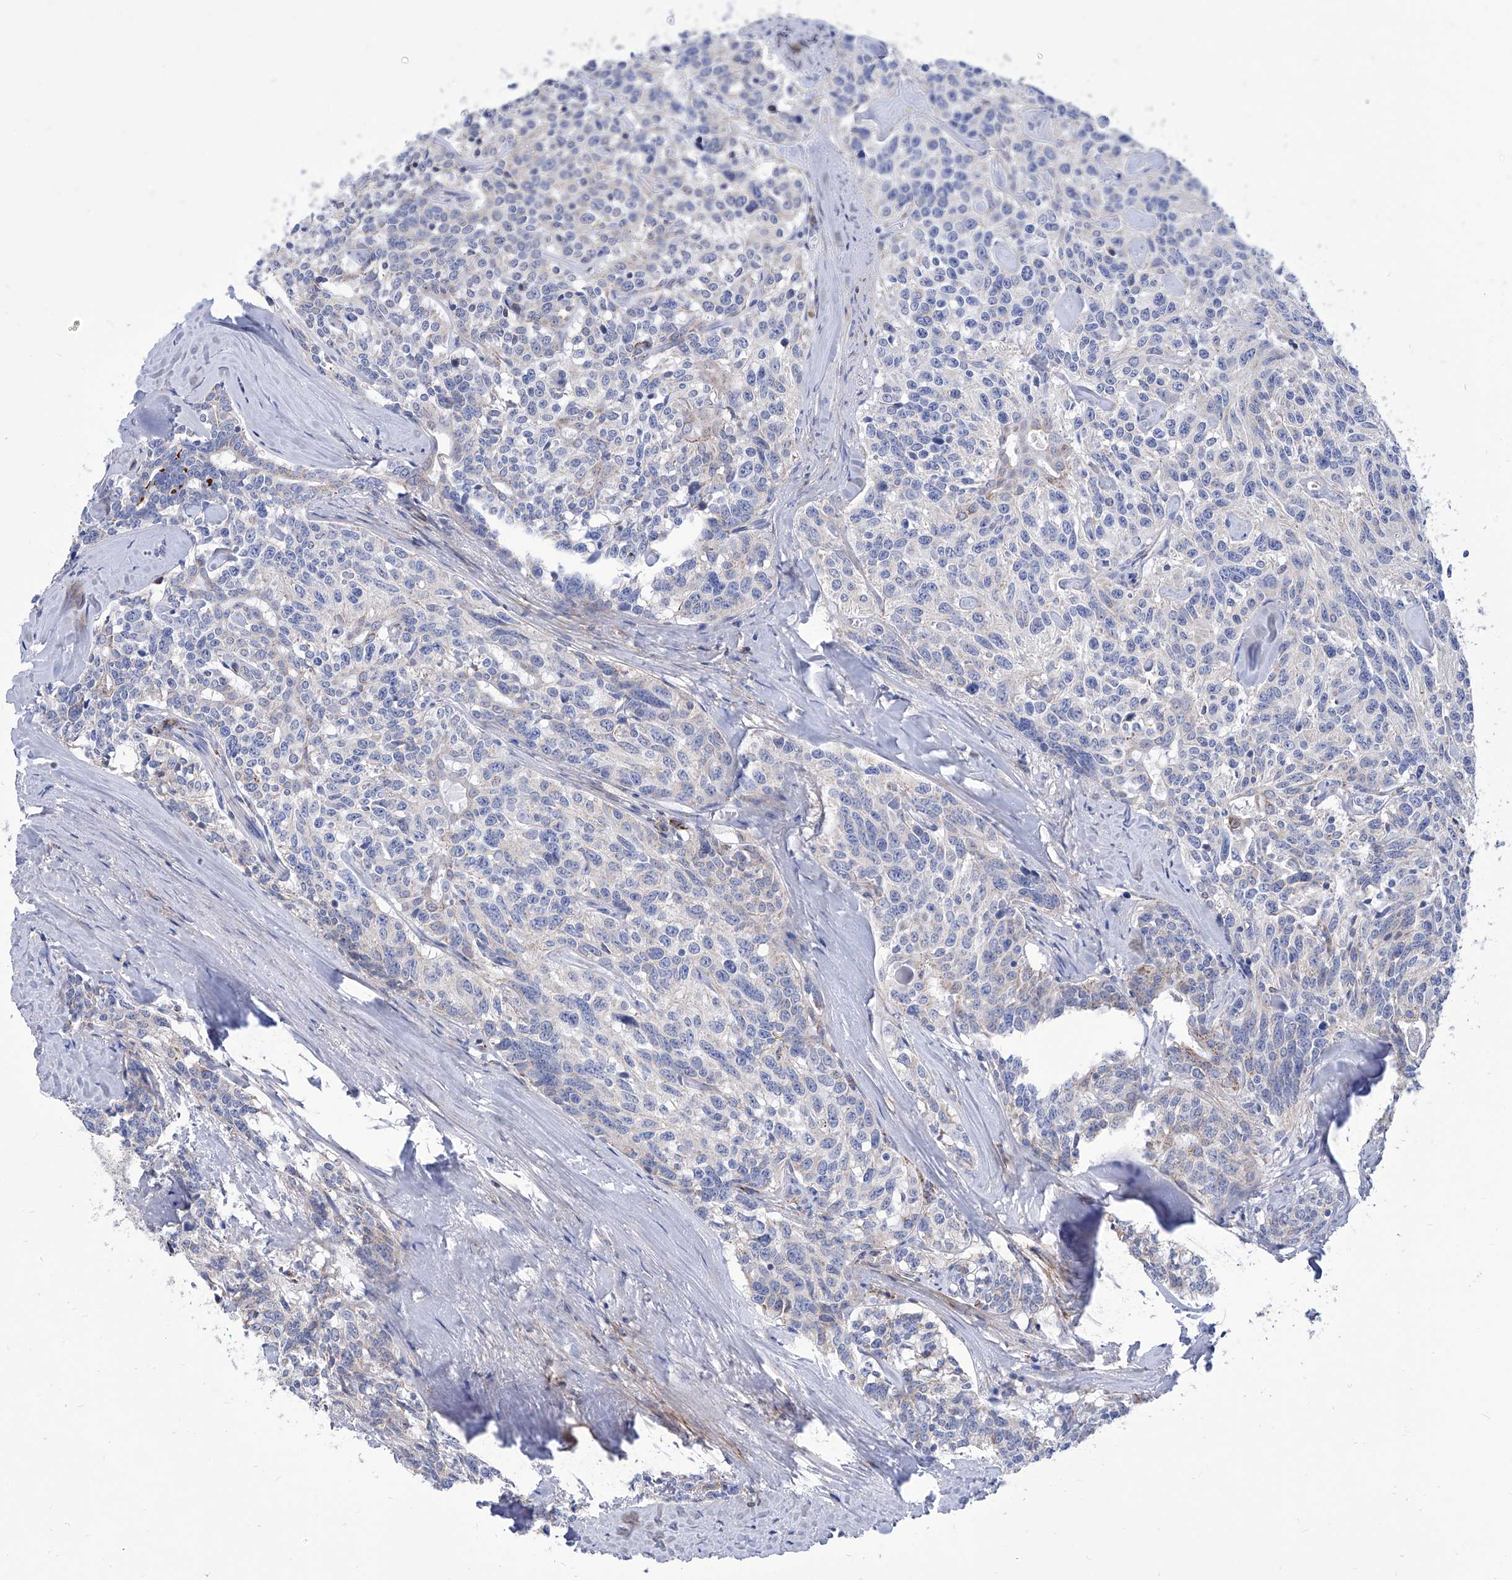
{"staining": {"intensity": "moderate", "quantity": "25%-75%", "location": "cytoplasmic/membranous"}, "tissue": "carcinoid", "cell_type": "Tumor cells", "image_type": "cancer", "snomed": [{"axis": "morphology", "description": "Carcinoid, malignant, NOS"}, {"axis": "topography", "description": "Lung"}], "caption": "High-power microscopy captured an immunohistochemistry (IHC) image of malignant carcinoid, revealing moderate cytoplasmic/membranous positivity in approximately 25%-75% of tumor cells. The protein is stained brown, and the nuclei are stained in blue (DAB (3,3'-diaminobenzidine) IHC with brightfield microscopy, high magnification).", "gene": "SRBD1", "patient": {"sex": "female", "age": 46}}